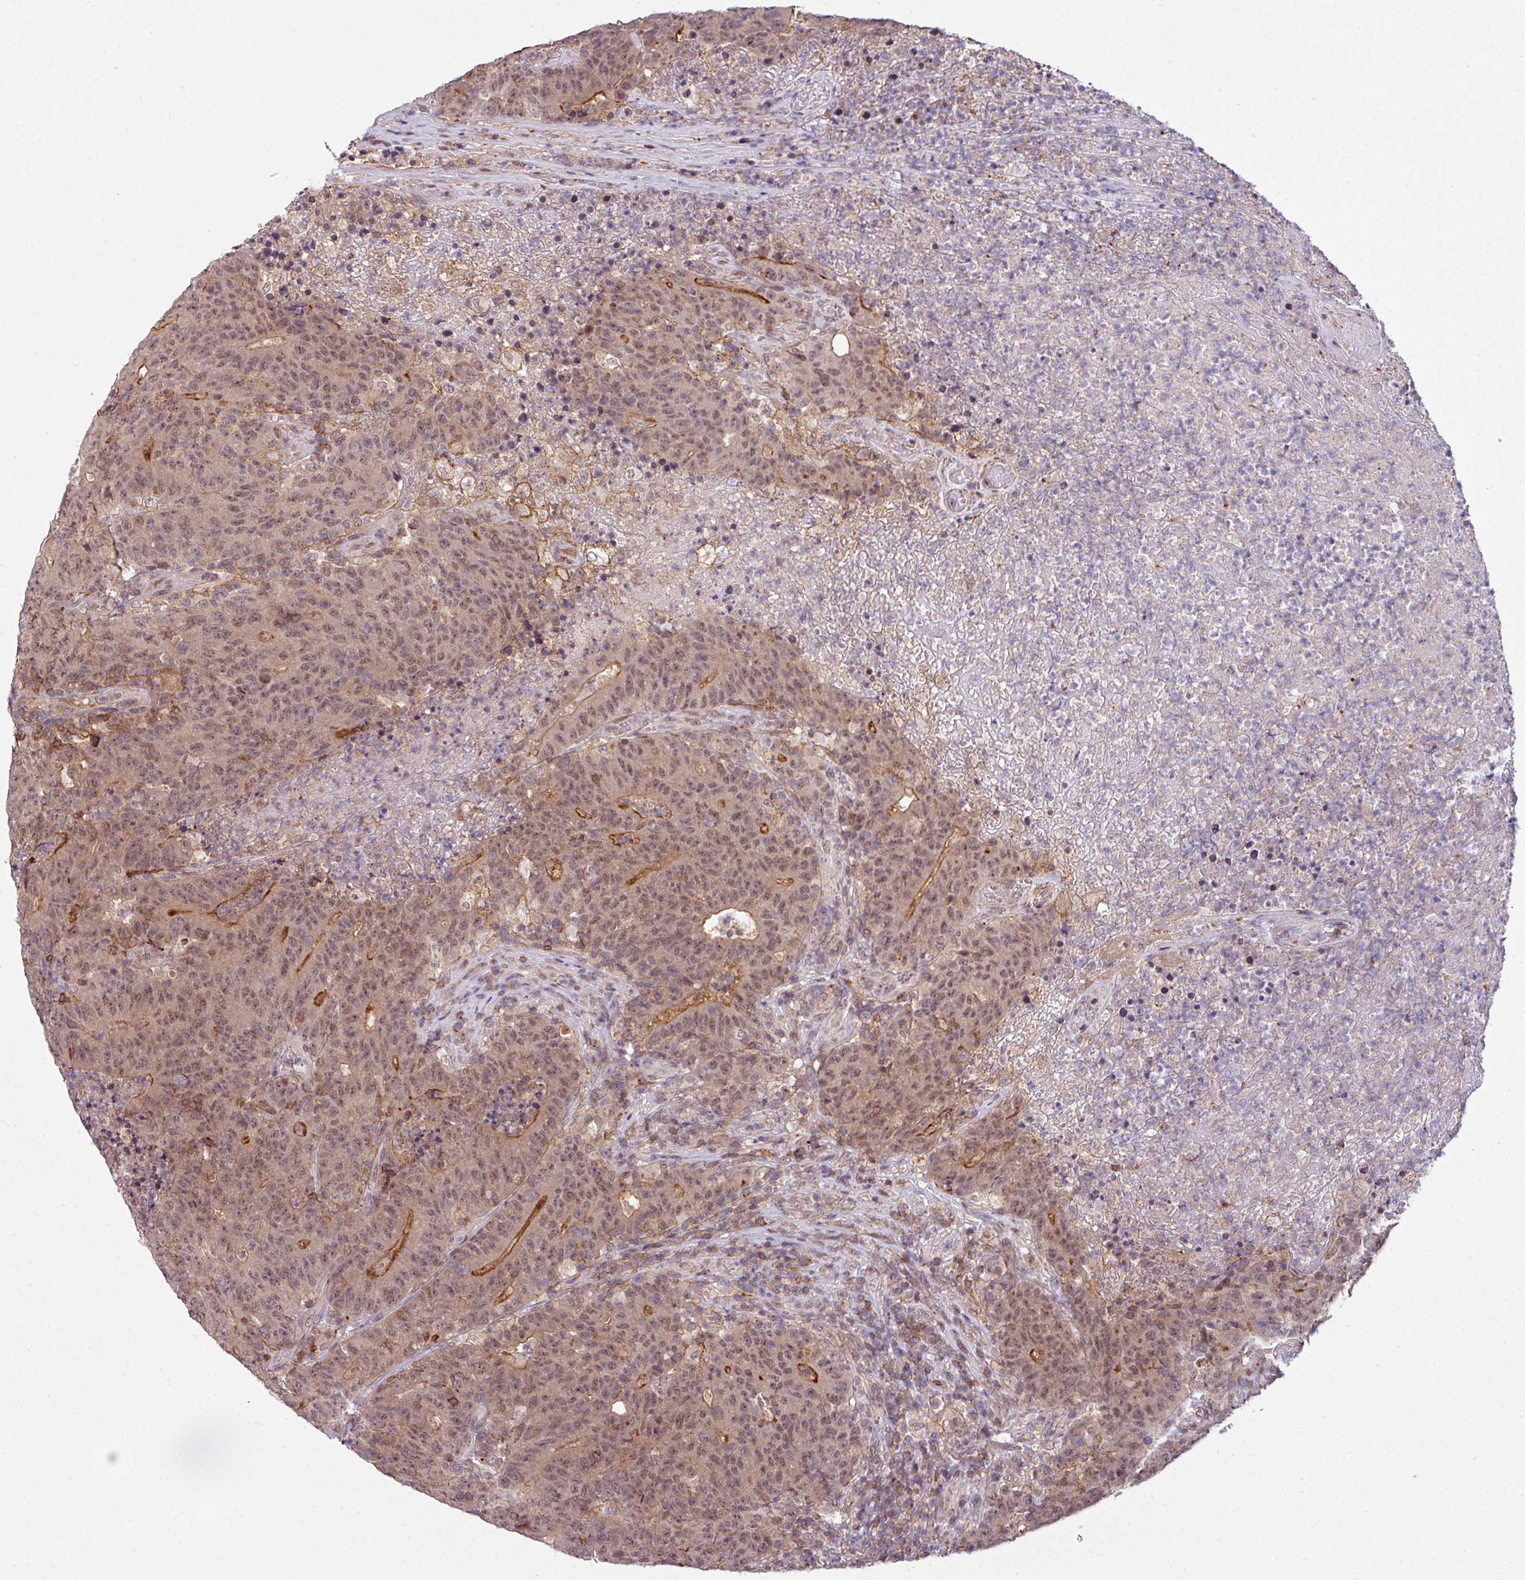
{"staining": {"intensity": "weak", "quantity": ">75%", "location": "cytoplasmic/membranous,nuclear"}, "tissue": "colorectal cancer", "cell_type": "Tumor cells", "image_type": "cancer", "snomed": [{"axis": "morphology", "description": "Adenocarcinoma, NOS"}, {"axis": "topography", "description": "Colon"}], "caption": "IHC histopathology image of neoplastic tissue: human colorectal adenocarcinoma stained using immunohistochemistry shows low levels of weak protein expression localized specifically in the cytoplasmic/membranous and nuclear of tumor cells, appearing as a cytoplasmic/membranous and nuclear brown color.", "gene": "ZC2HC1C", "patient": {"sex": "female", "age": 75}}